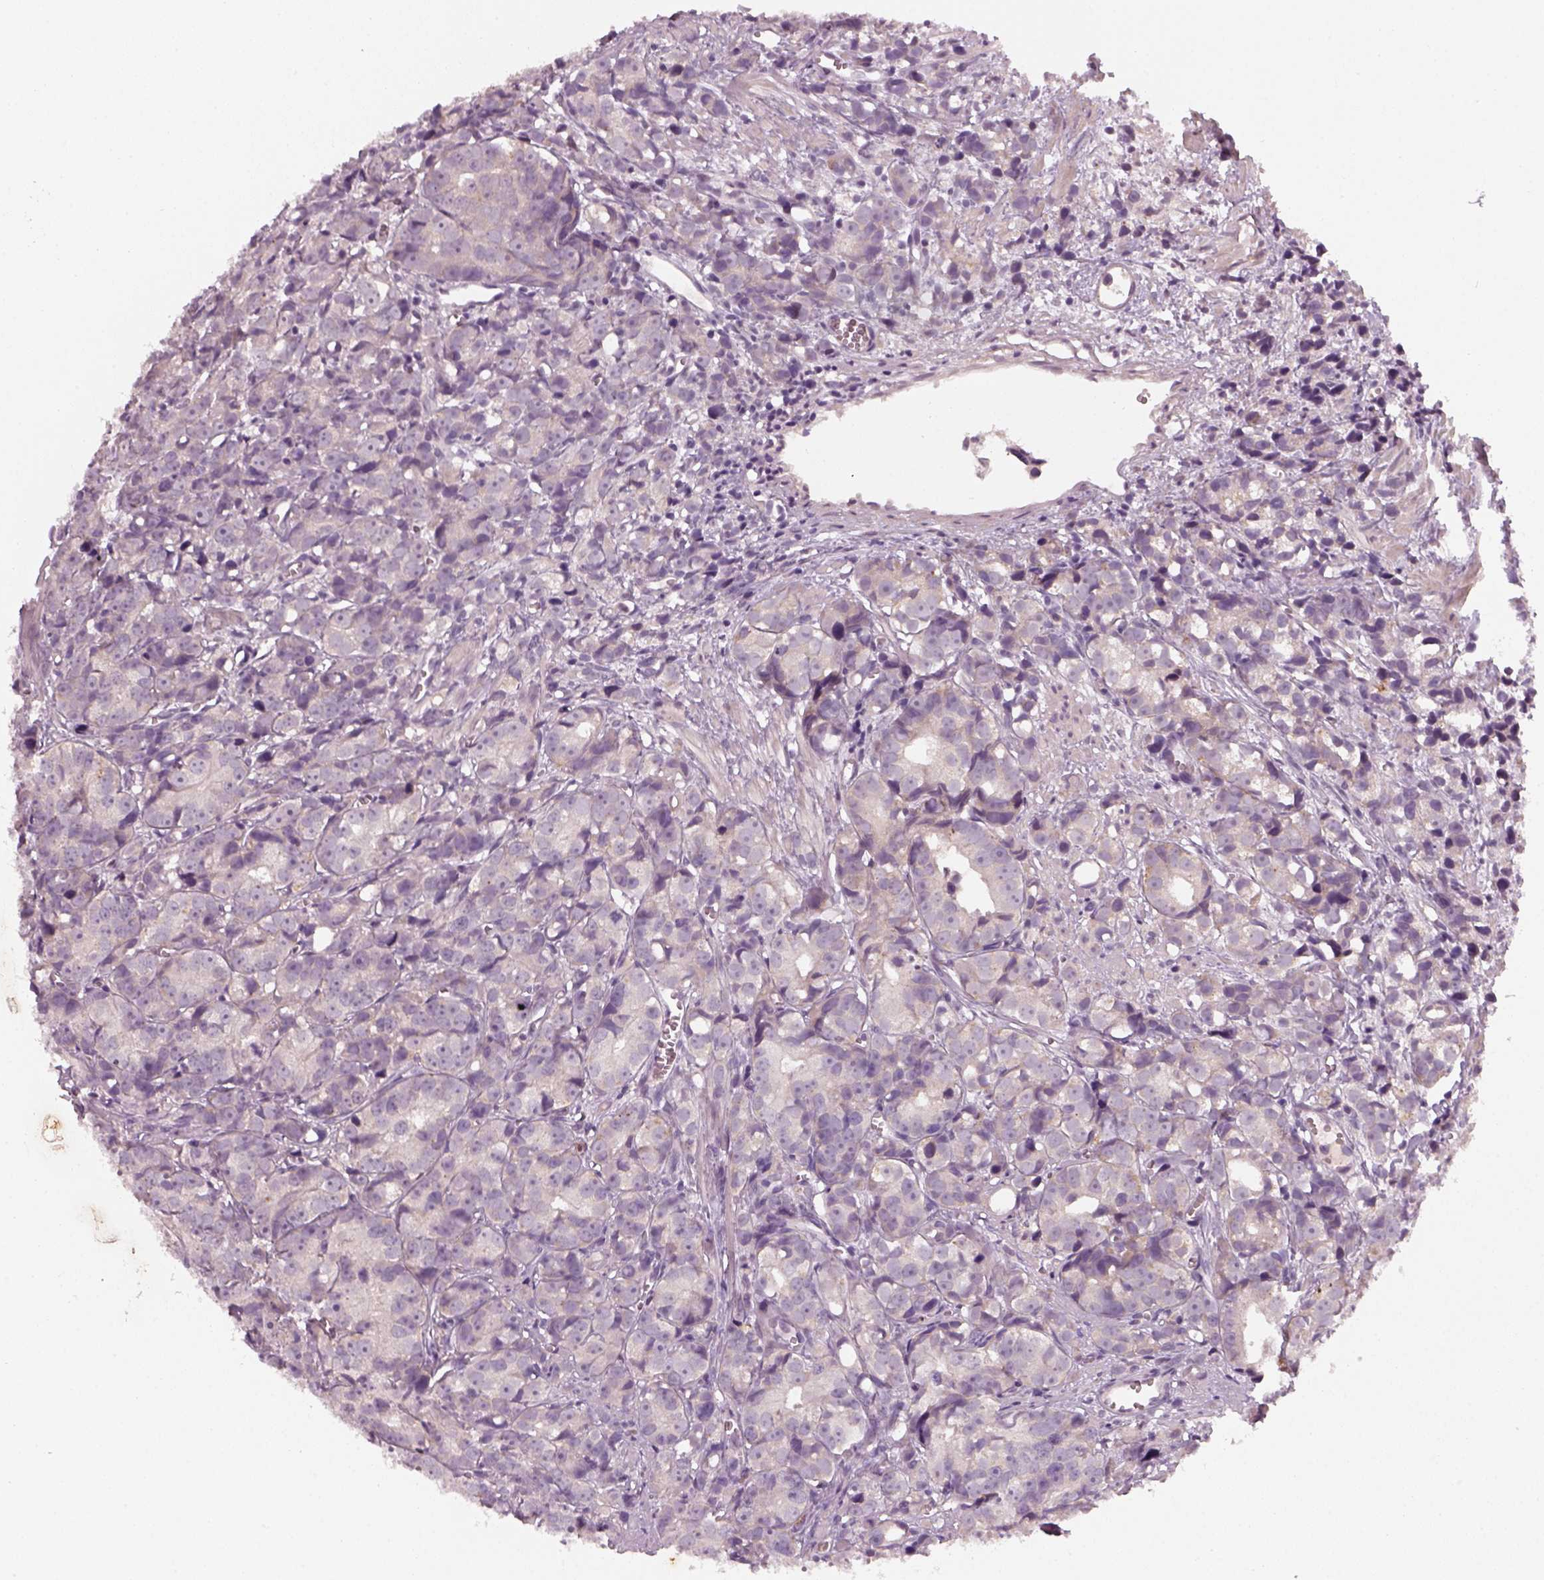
{"staining": {"intensity": "negative", "quantity": "none", "location": "none"}, "tissue": "prostate cancer", "cell_type": "Tumor cells", "image_type": "cancer", "snomed": [{"axis": "morphology", "description": "Adenocarcinoma, High grade"}, {"axis": "topography", "description": "Prostate"}], "caption": "High magnification brightfield microscopy of prostate adenocarcinoma (high-grade) stained with DAB (3,3'-diaminobenzidine) (brown) and counterstained with hematoxylin (blue): tumor cells show no significant positivity.", "gene": "GDNF", "patient": {"sex": "male", "age": 77}}